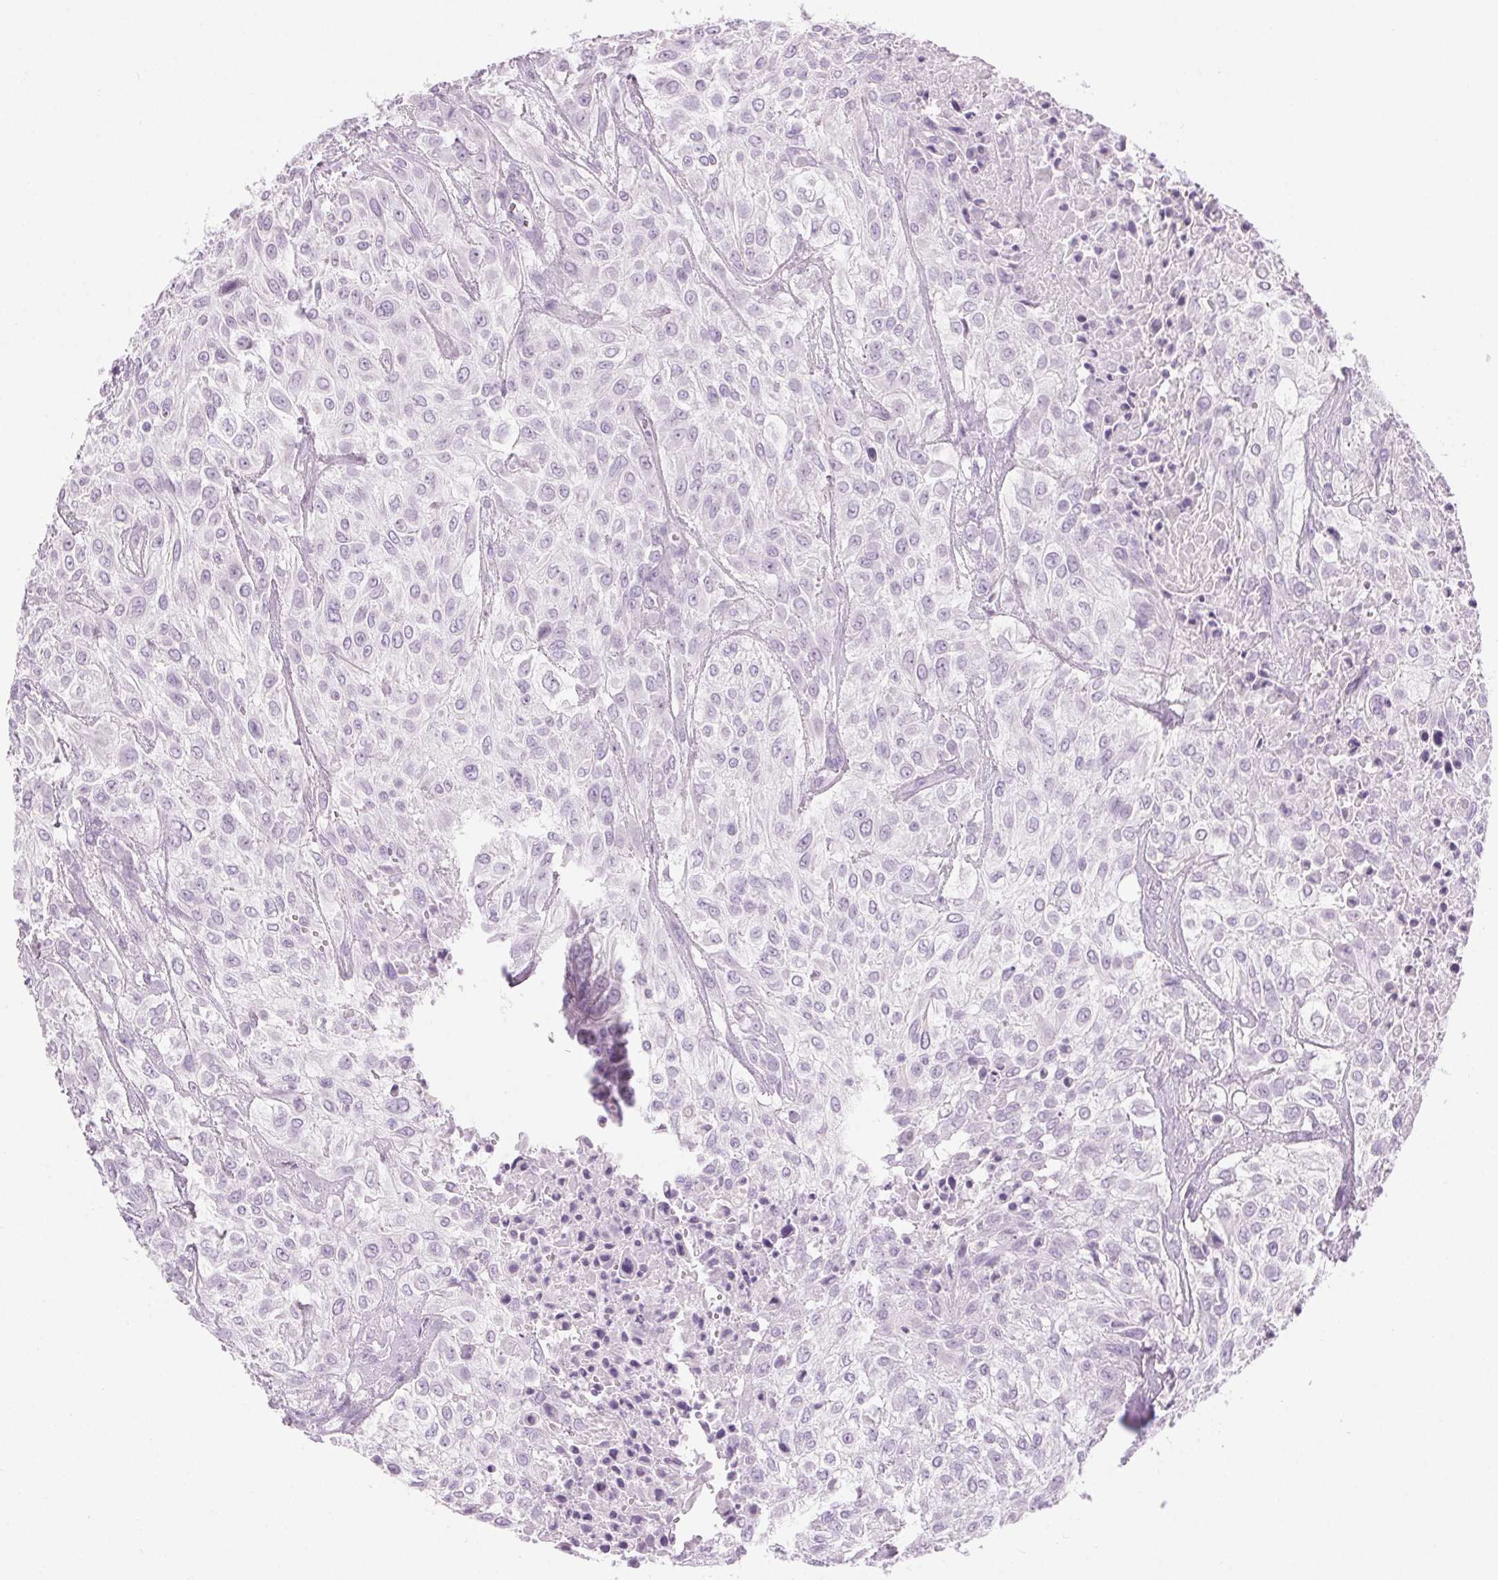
{"staining": {"intensity": "negative", "quantity": "none", "location": "none"}, "tissue": "urothelial cancer", "cell_type": "Tumor cells", "image_type": "cancer", "snomed": [{"axis": "morphology", "description": "Urothelial carcinoma, High grade"}, {"axis": "topography", "description": "Urinary bladder"}], "caption": "Tumor cells show no significant expression in urothelial carcinoma (high-grade).", "gene": "LRP2", "patient": {"sex": "male", "age": 57}}